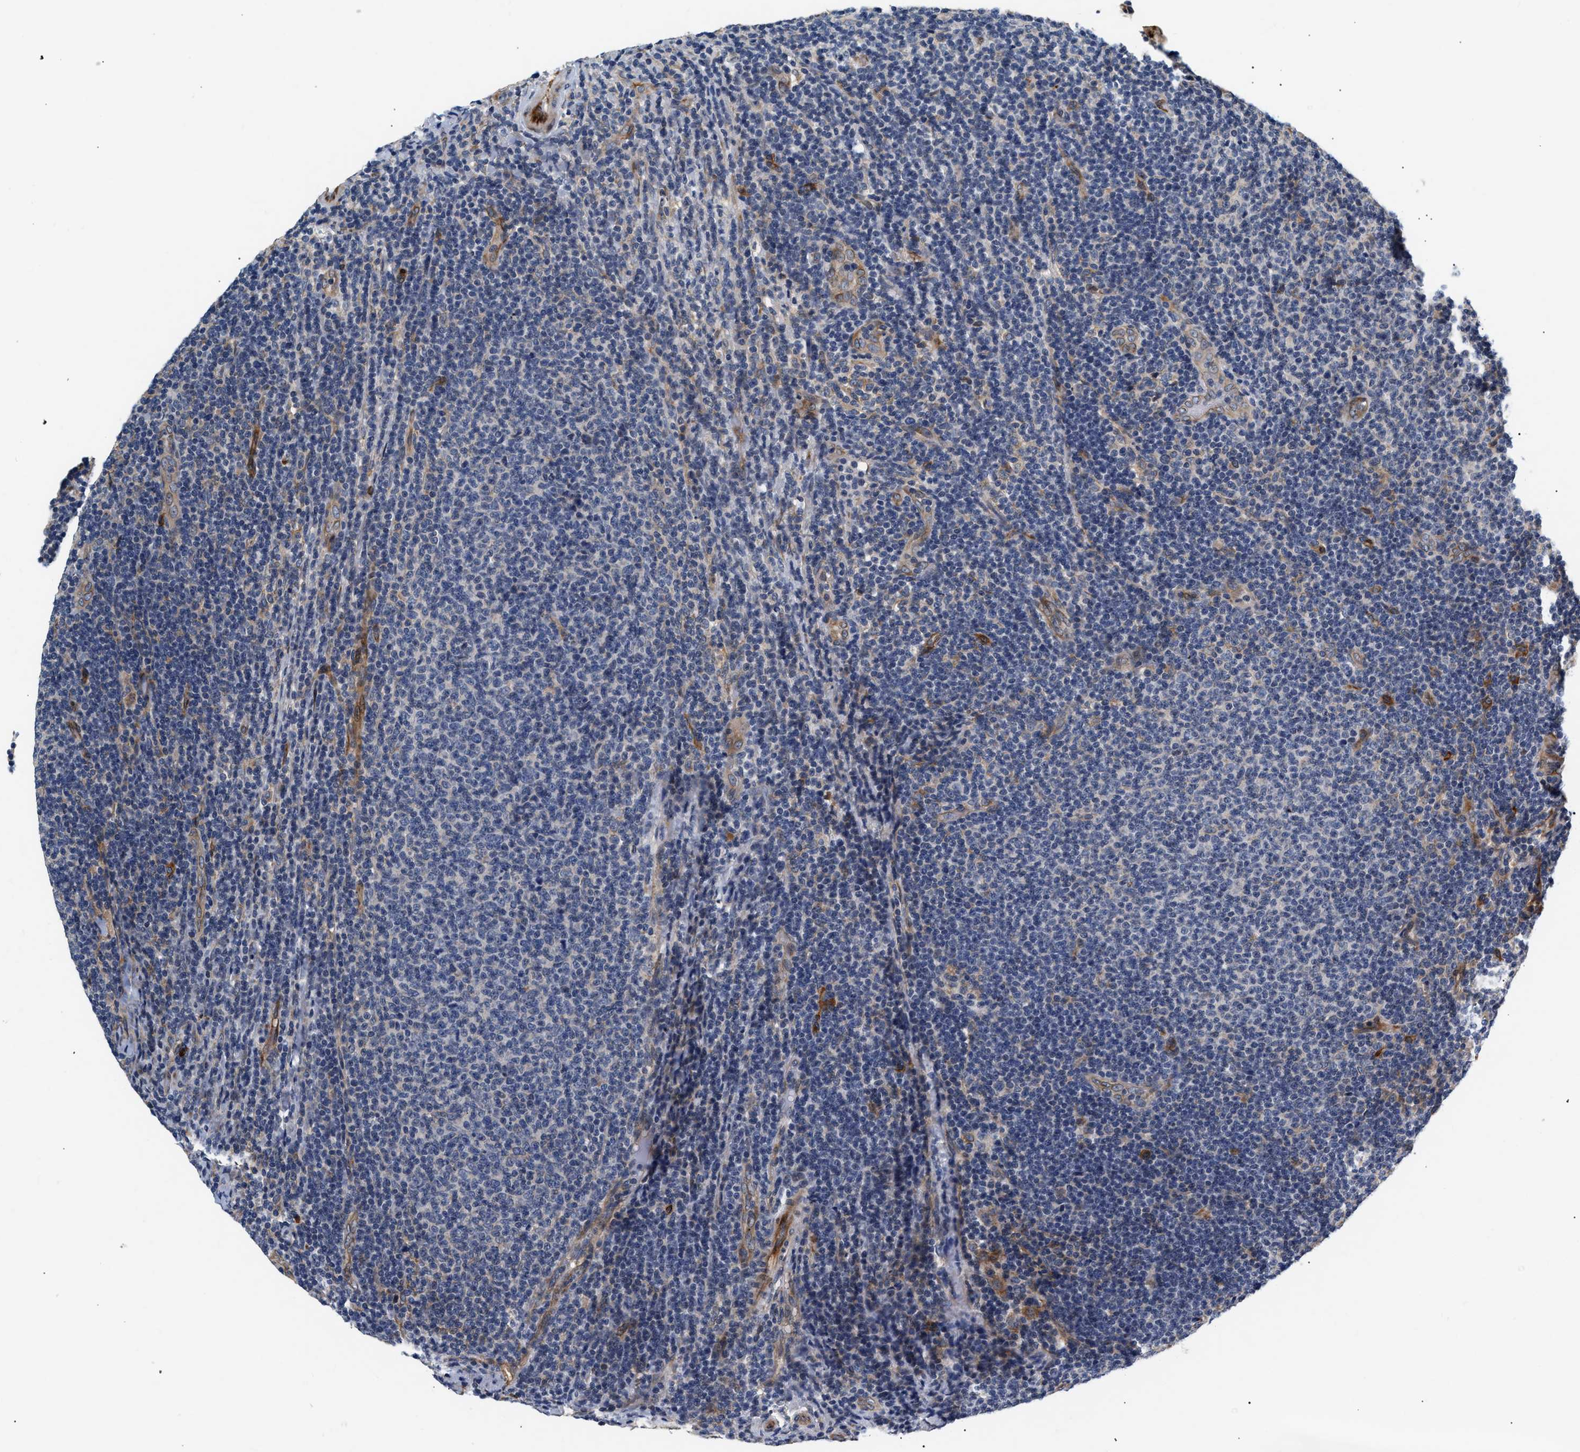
{"staining": {"intensity": "negative", "quantity": "none", "location": "none"}, "tissue": "lymphoma", "cell_type": "Tumor cells", "image_type": "cancer", "snomed": [{"axis": "morphology", "description": "Malignant lymphoma, non-Hodgkin's type, Low grade"}, {"axis": "topography", "description": "Lymph node"}], "caption": "Tumor cells show no significant expression in malignant lymphoma, non-Hodgkin's type (low-grade).", "gene": "IFT74", "patient": {"sex": "male", "age": 66}}